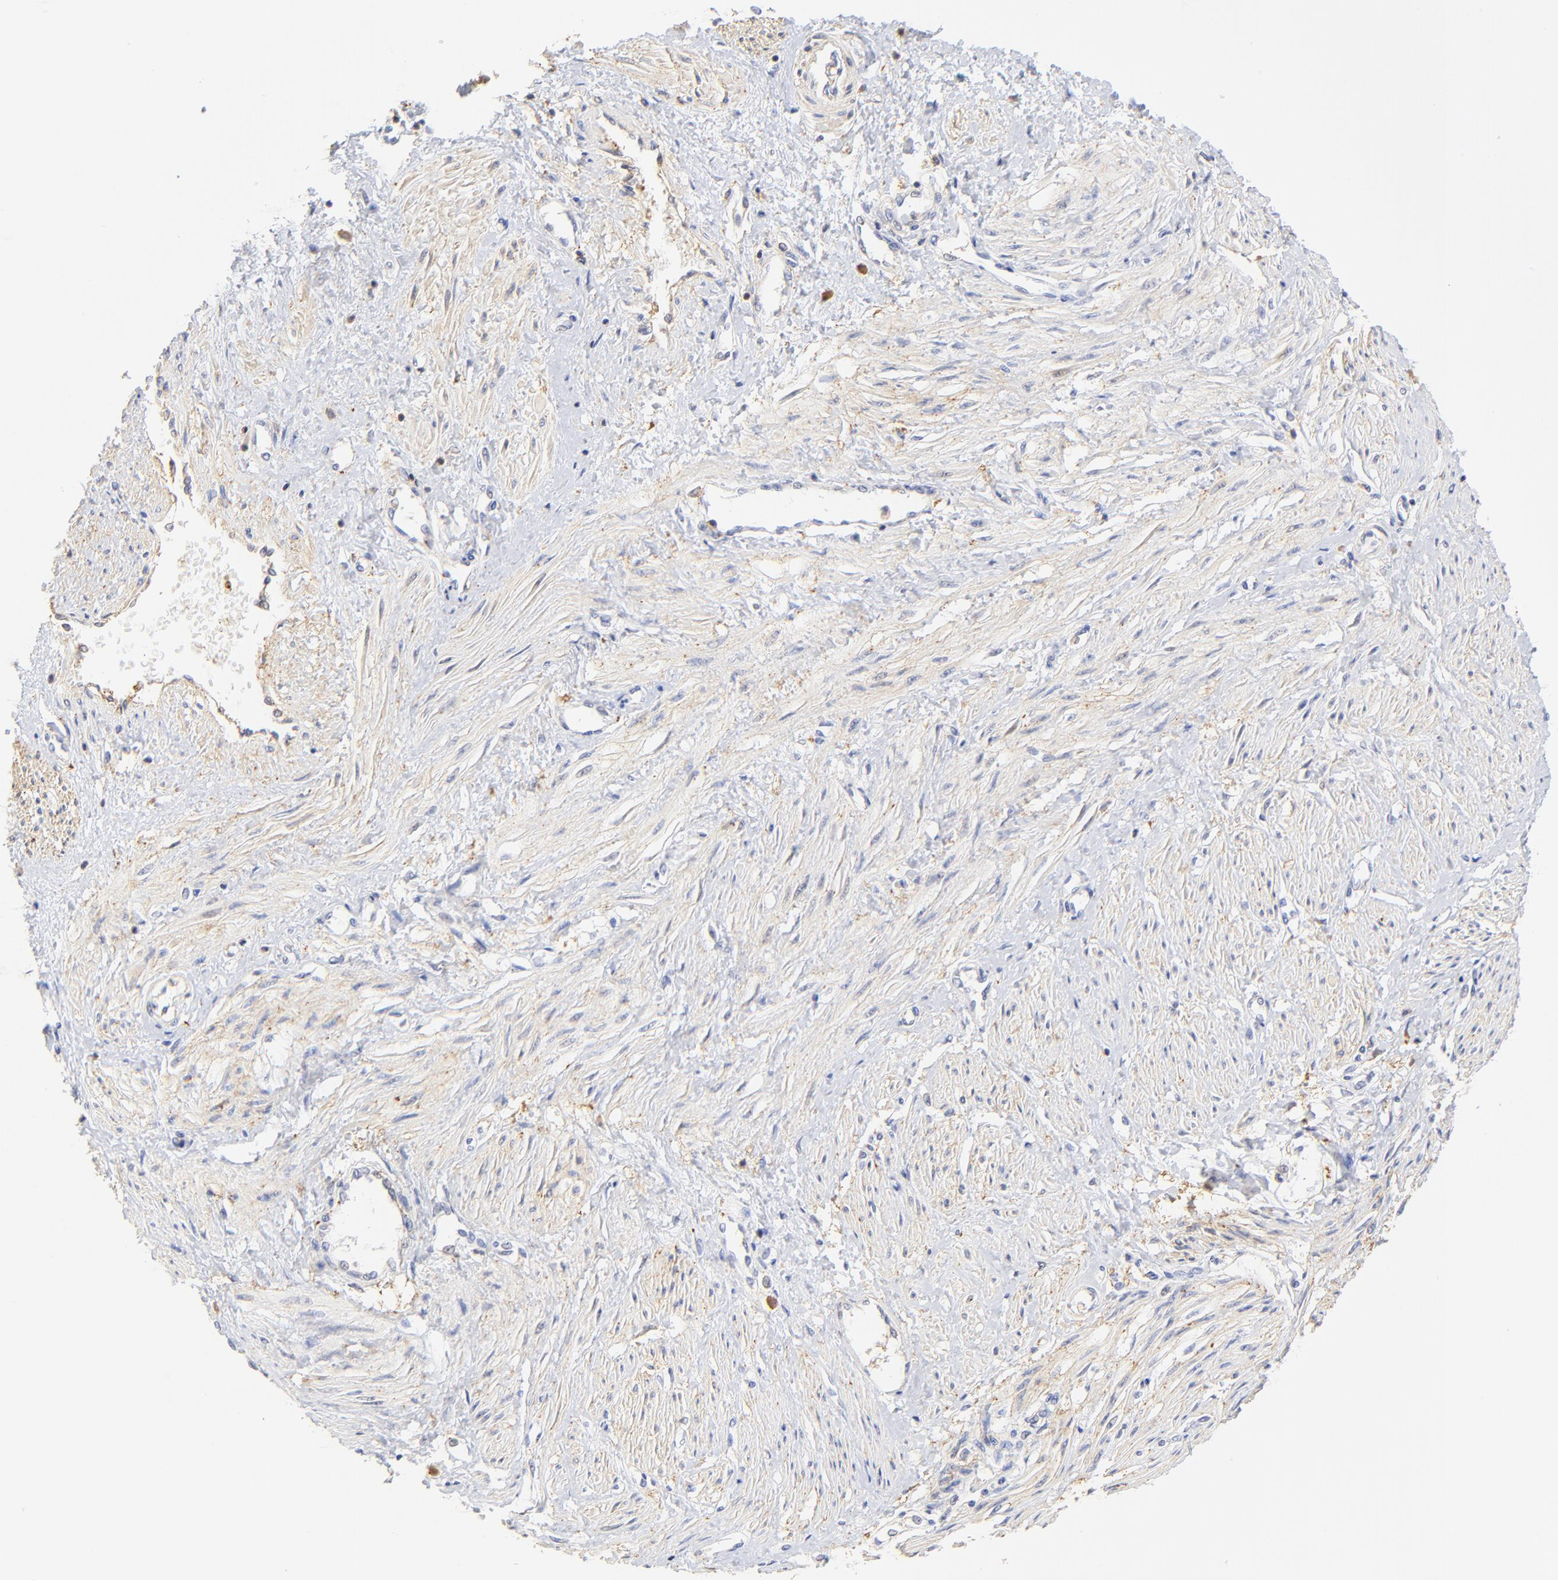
{"staining": {"intensity": "negative", "quantity": "none", "location": "none"}, "tissue": "smooth muscle", "cell_type": "Smooth muscle cells", "image_type": "normal", "snomed": [{"axis": "morphology", "description": "Normal tissue, NOS"}, {"axis": "topography", "description": "Smooth muscle"}, {"axis": "topography", "description": "Uterus"}], "caption": "Immunohistochemistry (IHC) photomicrograph of normal smooth muscle stained for a protein (brown), which displays no staining in smooth muscle cells. (Stains: DAB immunohistochemistry (IHC) with hematoxylin counter stain, Microscopy: brightfield microscopy at high magnification).", "gene": "MDGA2", "patient": {"sex": "female", "age": 39}}